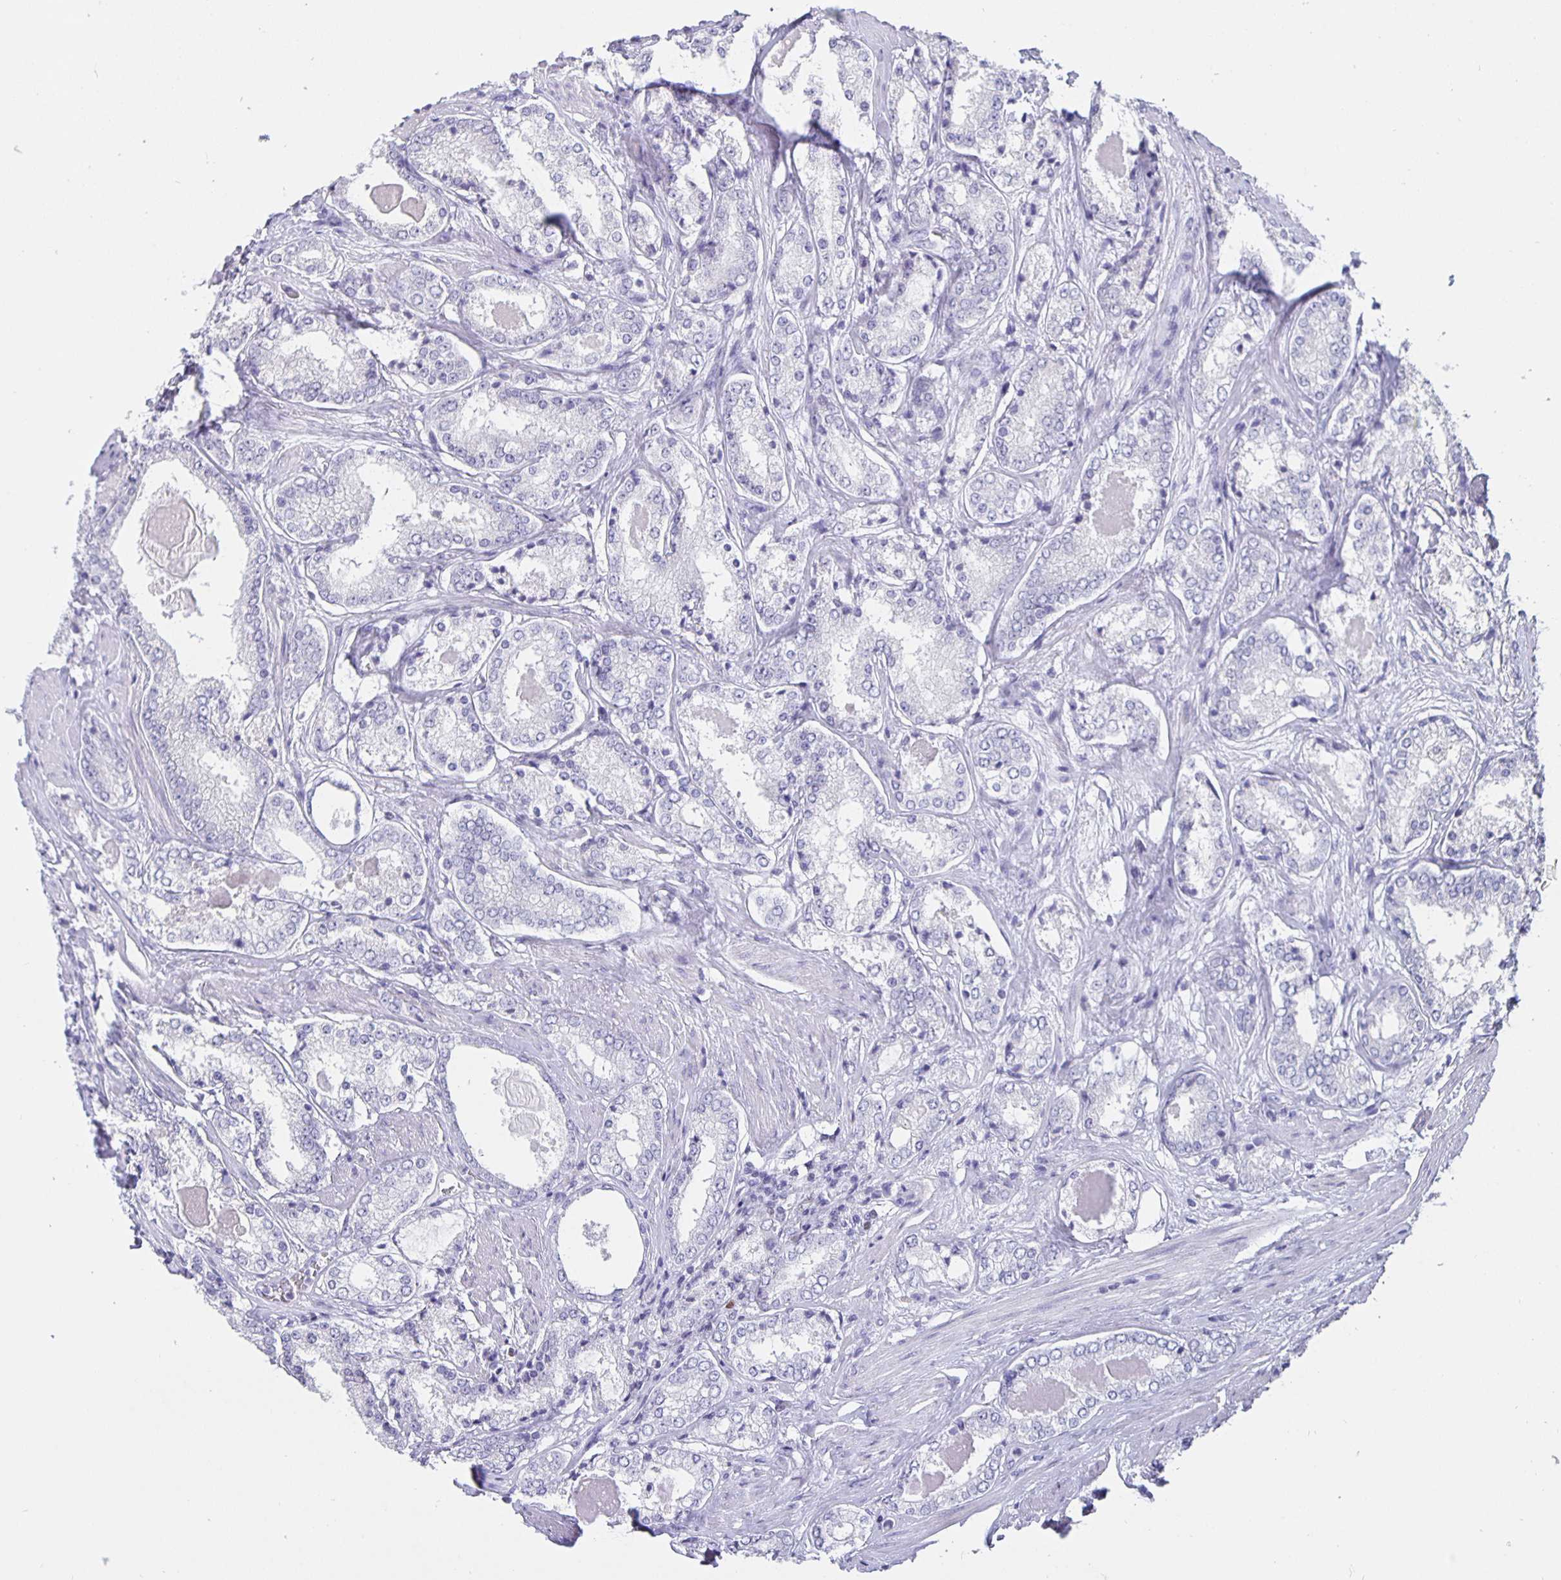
{"staining": {"intensity": "negative", "quantity": "none", "location": "none"}, "tissue": "prostate cancer", "cell_type": "Tumor cells", "image_type": "cancer", "snomed": [{"axis": "morphology", "description": "Adenocarcinoma, NOS"}, {"axis": "morphology", "description": "Adenocarcinoma, Low grade"}, {"axis": "topography", "description": "Prostate"}], "caption": "Immunohistochemistry micrograph of neoplastic tissue: prostate cancer stained with DAB exhibits no significant protein staining in tumor cells.", "gene": "SATB2", "patient": {"sex": "male", "age": 68}}